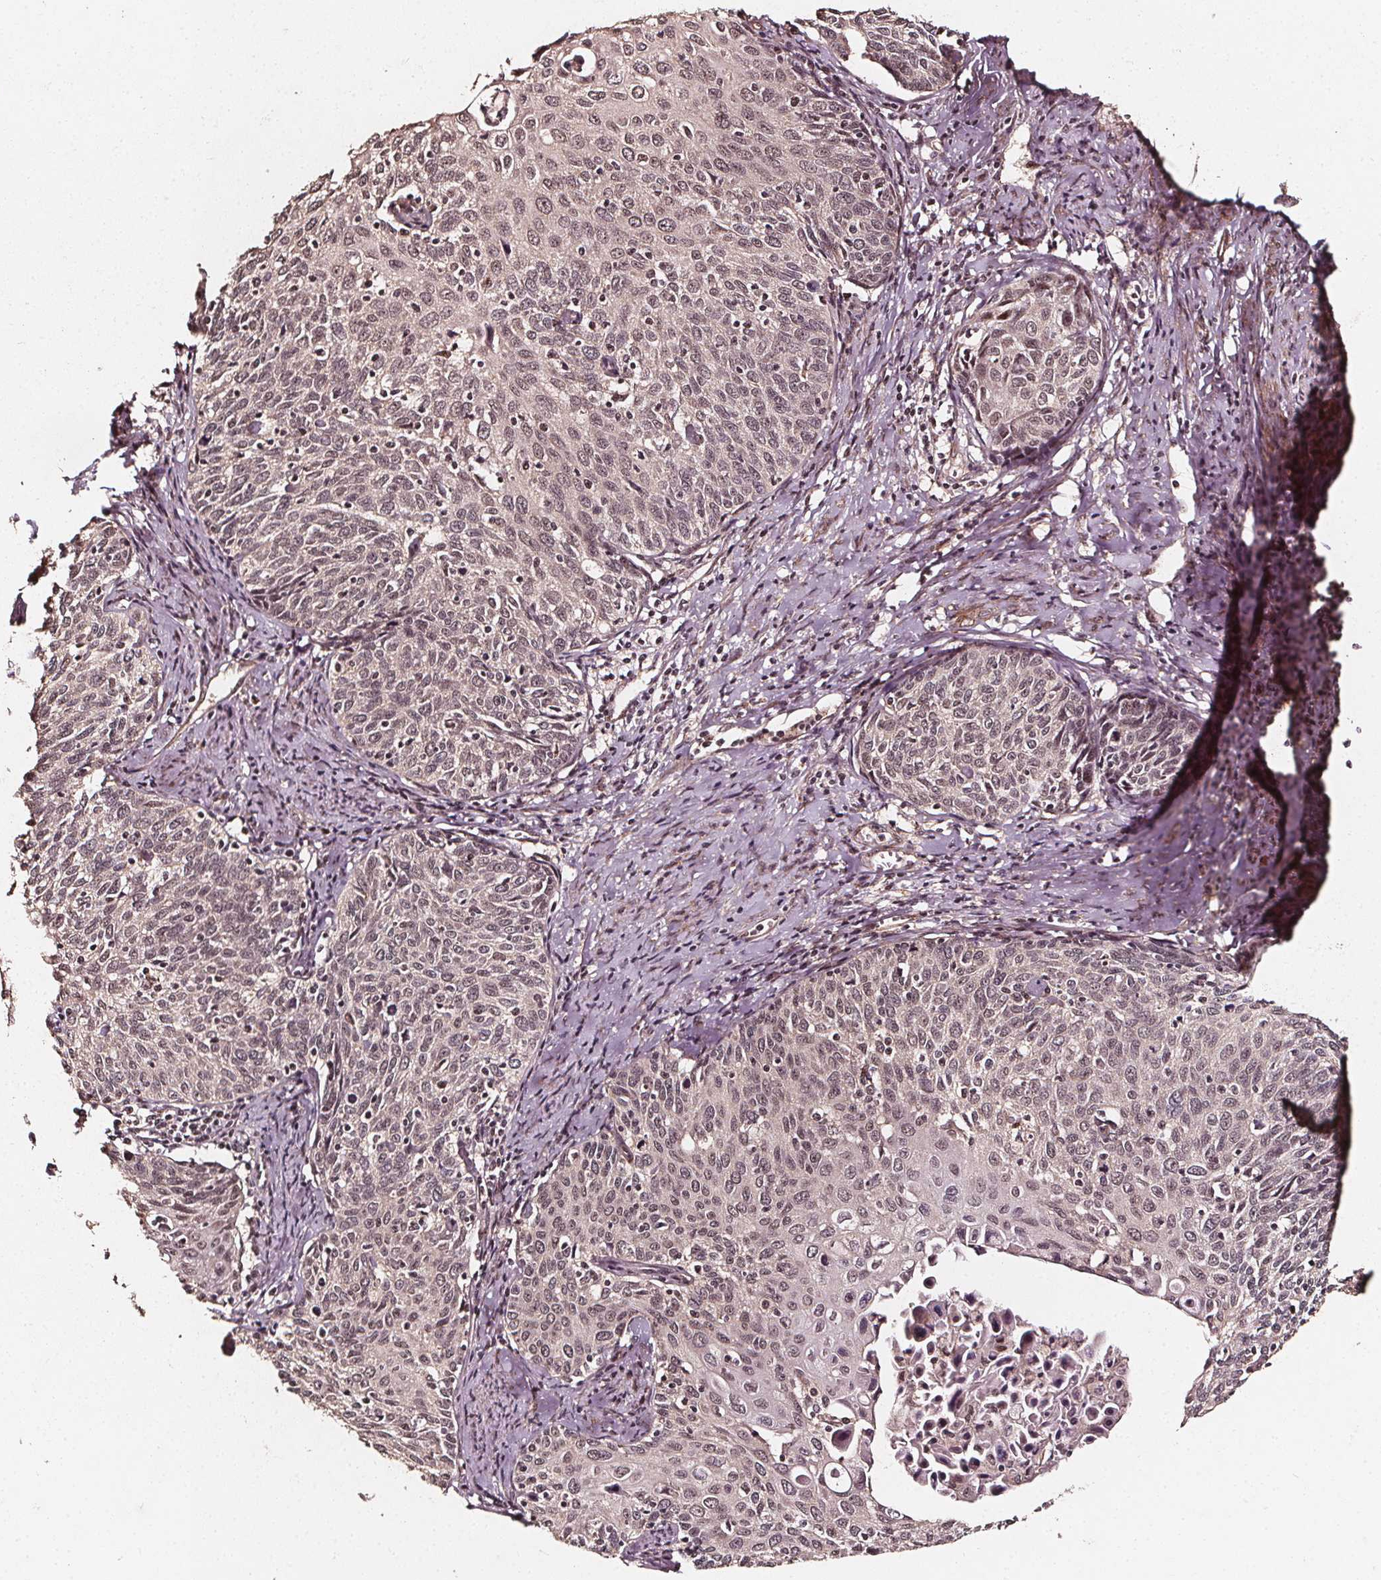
{"staining": {"intensity": "moderate", "quantity": ">75%", "location": "nuclear"}, "tissue": "cervical cancer", "cell_type": "Tumor cells", "image_type": "cancer", "snomed": [{"axis": "morphology", "description": "Squamous cell carcinoma, NOS"}, {"axis": "topography", "description": "Cervix"}], "caption": "This micrograph shows cervical cancer stained with immunohistochemistry (IHC) to label a protein in brown. The nuclear of tumor cells show moderate positivity for the protein. Nuclei are counter-stained blue.", "gene": "EXOSC9", "patient": {"sex": "female", "age": 62}}